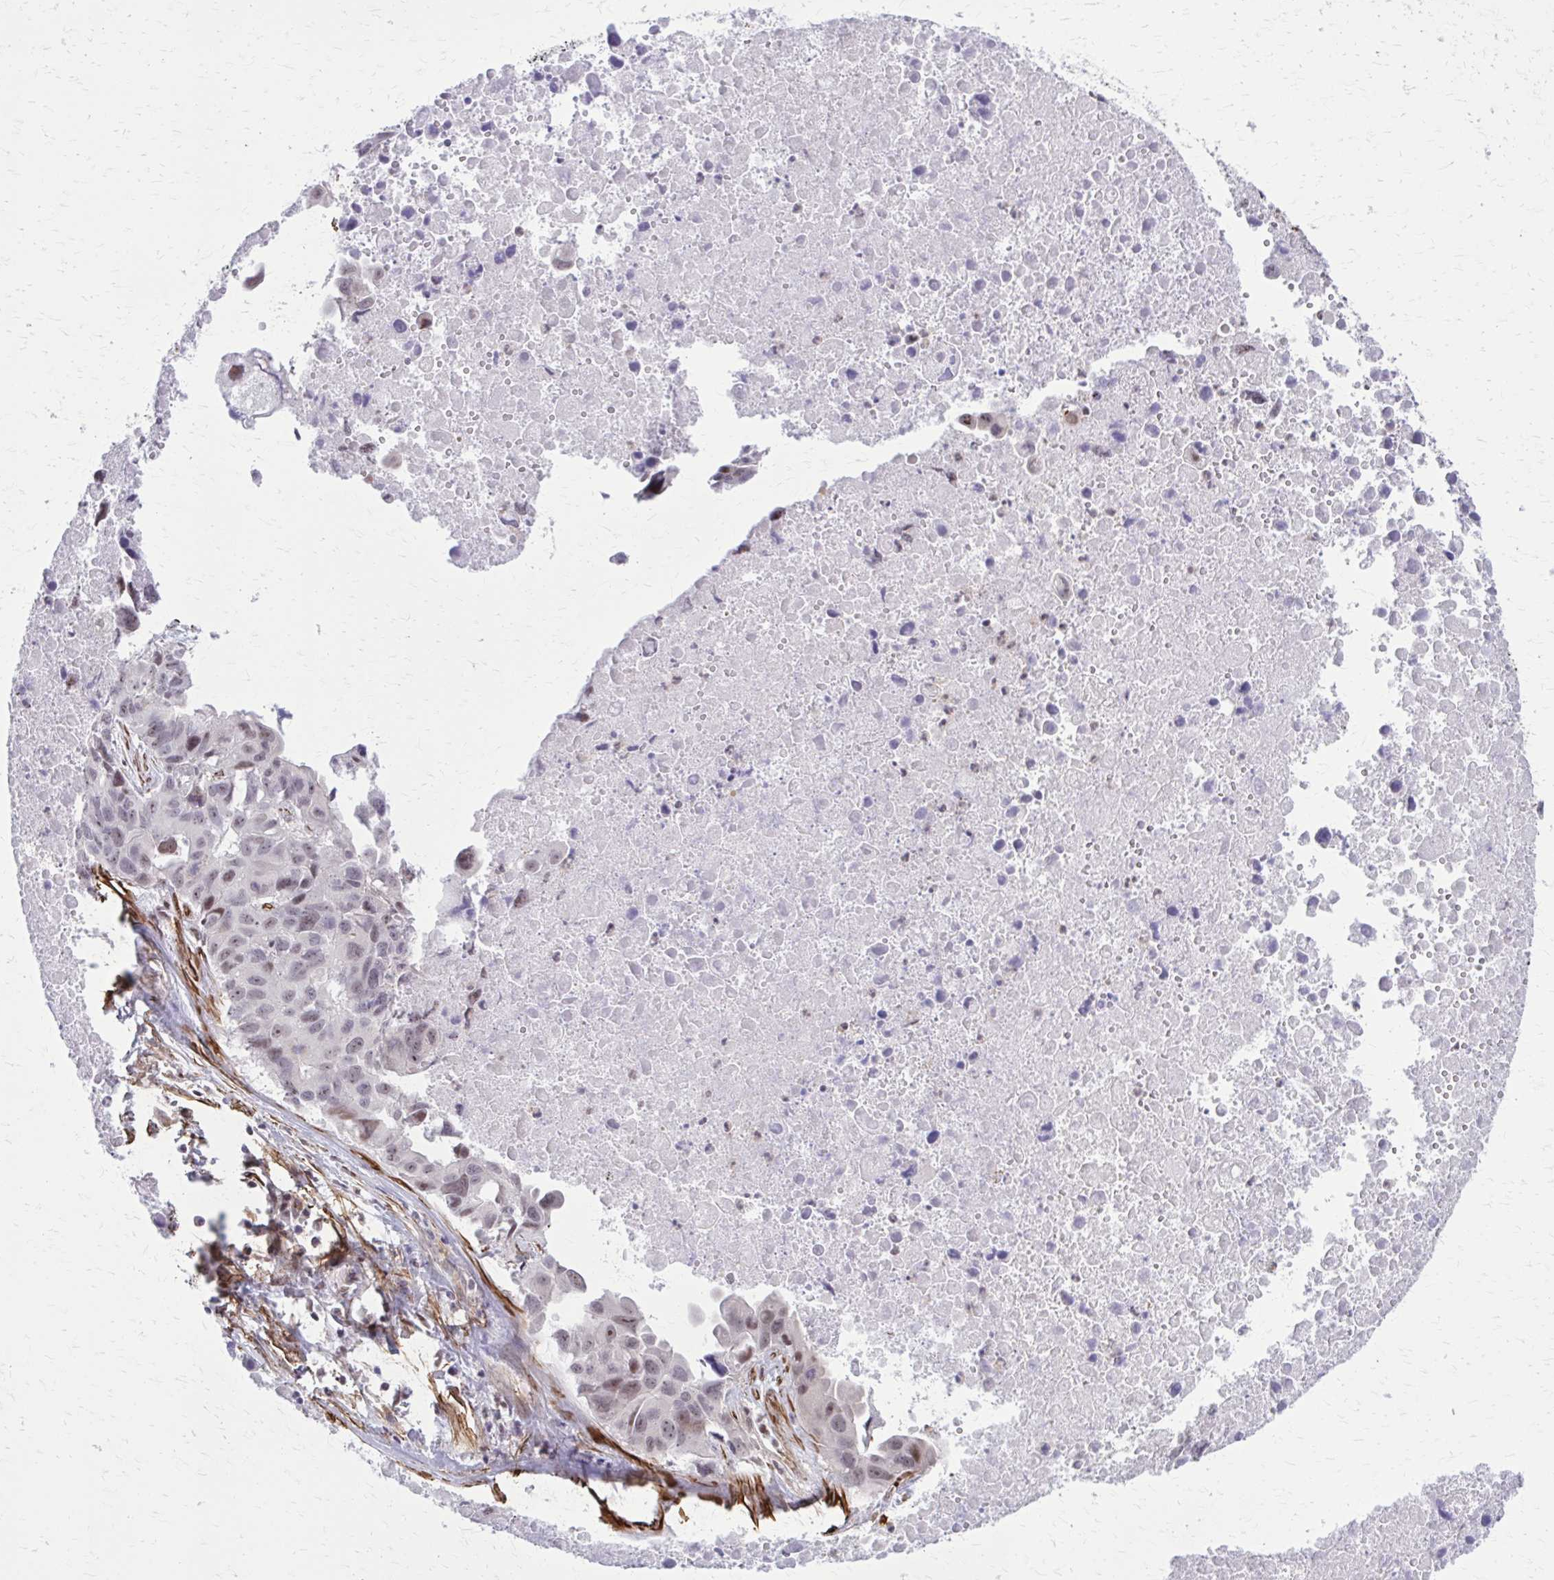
{"staining": {"intensity": "weak", "quantity": "25%-75%", "location": "nuclear"}, "tissue": "lung cancer", "cell_type": "Tumor cells", "image_type": "cancer", "snomed": [{"axis": "morphology", "description": "Adenocarcinoma, NOS"}, {"axis": "topography", "description": "Lymph node"}, {"axis": "topography", "description": "Lung"}], "caption": "About 25%-75% of tumor cells in human lung cancer (adenocarcinoma) demonstrate weak nuclear protein positivity as visualized by brown immunohistochemical staining.", "gene": "NRBF2", "patient": {"sex": "male", "age": 64}}